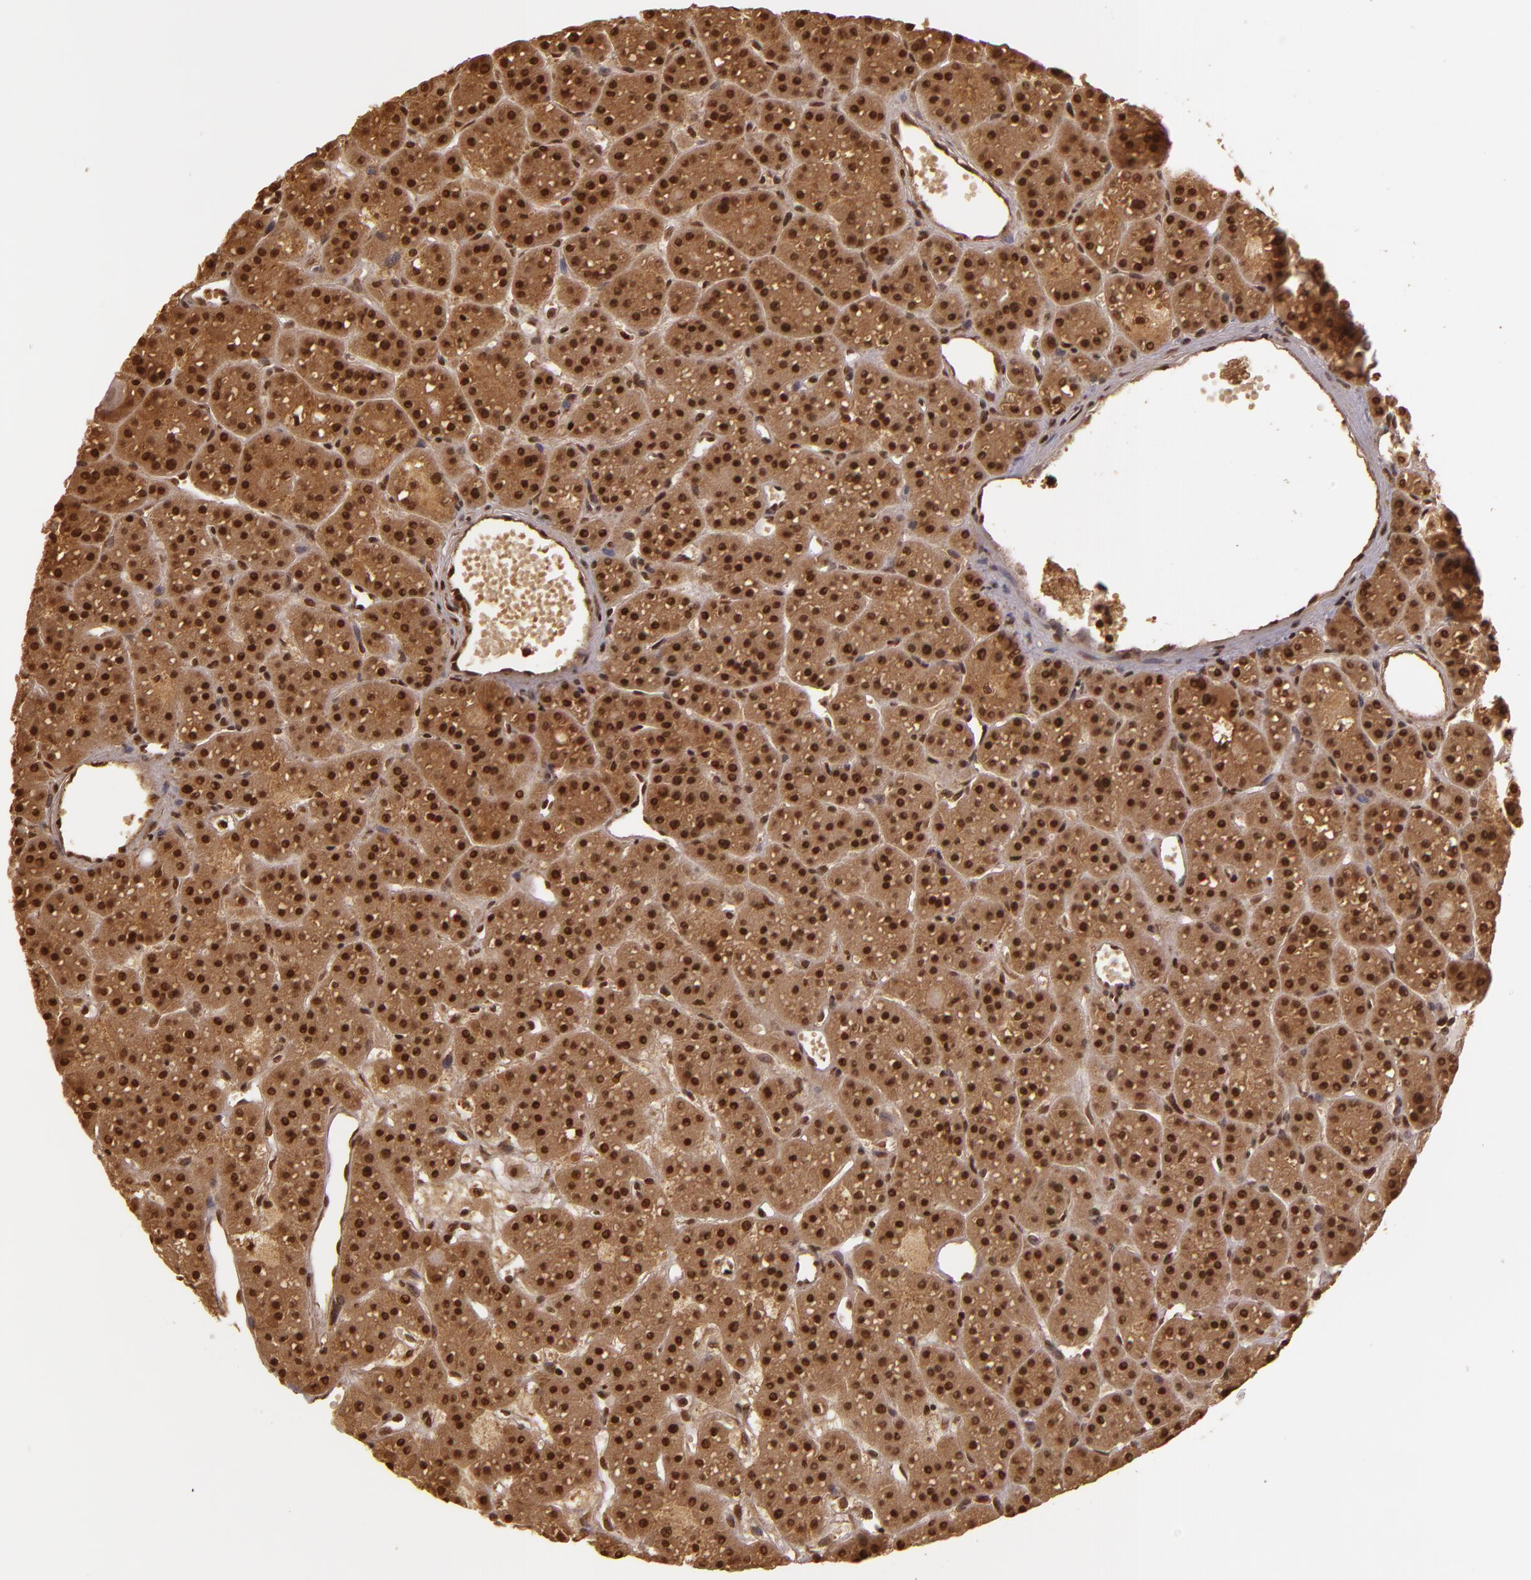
{"staining": {"intensity": "strong", "quantity": ">75%", "location": "cytoplasmic/membranous,nuclear"}, "tissue": "parathyroid gland", "cell_type": "Glandular cells", "image_type": "normal", "snomed": [{"axis": "morphology", "description": "Normal tissue, NOS"}, {"axis": "topography", "description": "Parathyroid gland"}], "caption": "Parathyroid gland was stained to show a protein in brown. There is high levels of strong cytoplasmic/membranous,nuclear expression in approximately >75% of glandular cells. The protein is stained brown, and the nuclei are stained in blue (DAB (3,3'-diaminobenzidine) IHC with brightfield microscopy, high magnification).", "gene": "TXNRD2", "patient": {"sex": "female", "age": 76}}